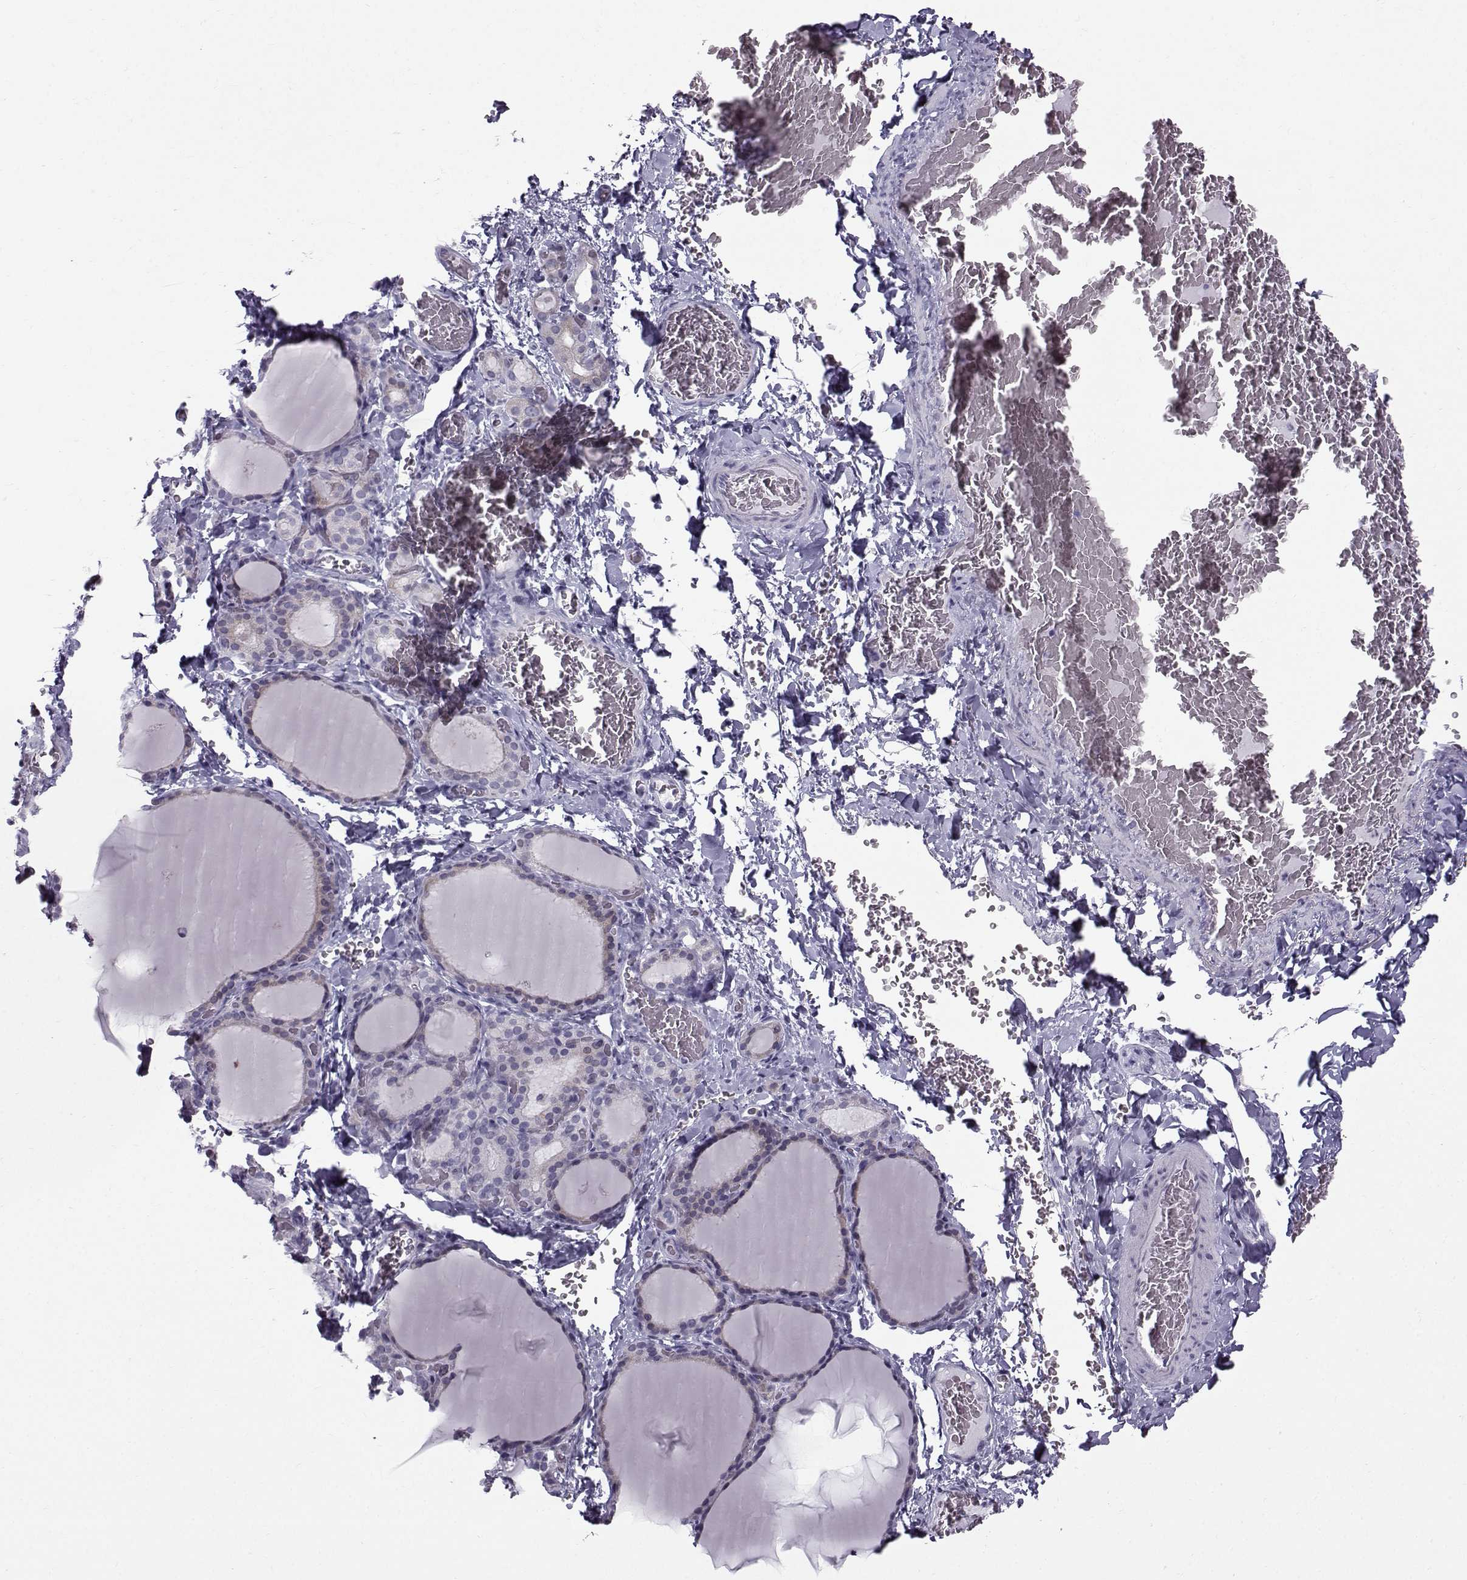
{"staining": {"intensity": "negative", "quantity": "none", "location": "none"}, "tissue": "thyroid gland", "cell_type": "Glandular cells", "image_type": "normal", "snomed": [{"axis": "morphology", "description": "Normal tissue, NOS"}, {"axis": "morphology", "description": "Hyperplasia, NOS"}, {"axis": "topography", "description": "Thyroid gland"}], "caption": "This is a photomicrograph of immunohistochemistry staining of normal thyroid gland, which shows no staining in glandular cells.", "gene": "DMRT3", "patient": {"sex": "female", "age": 27}}